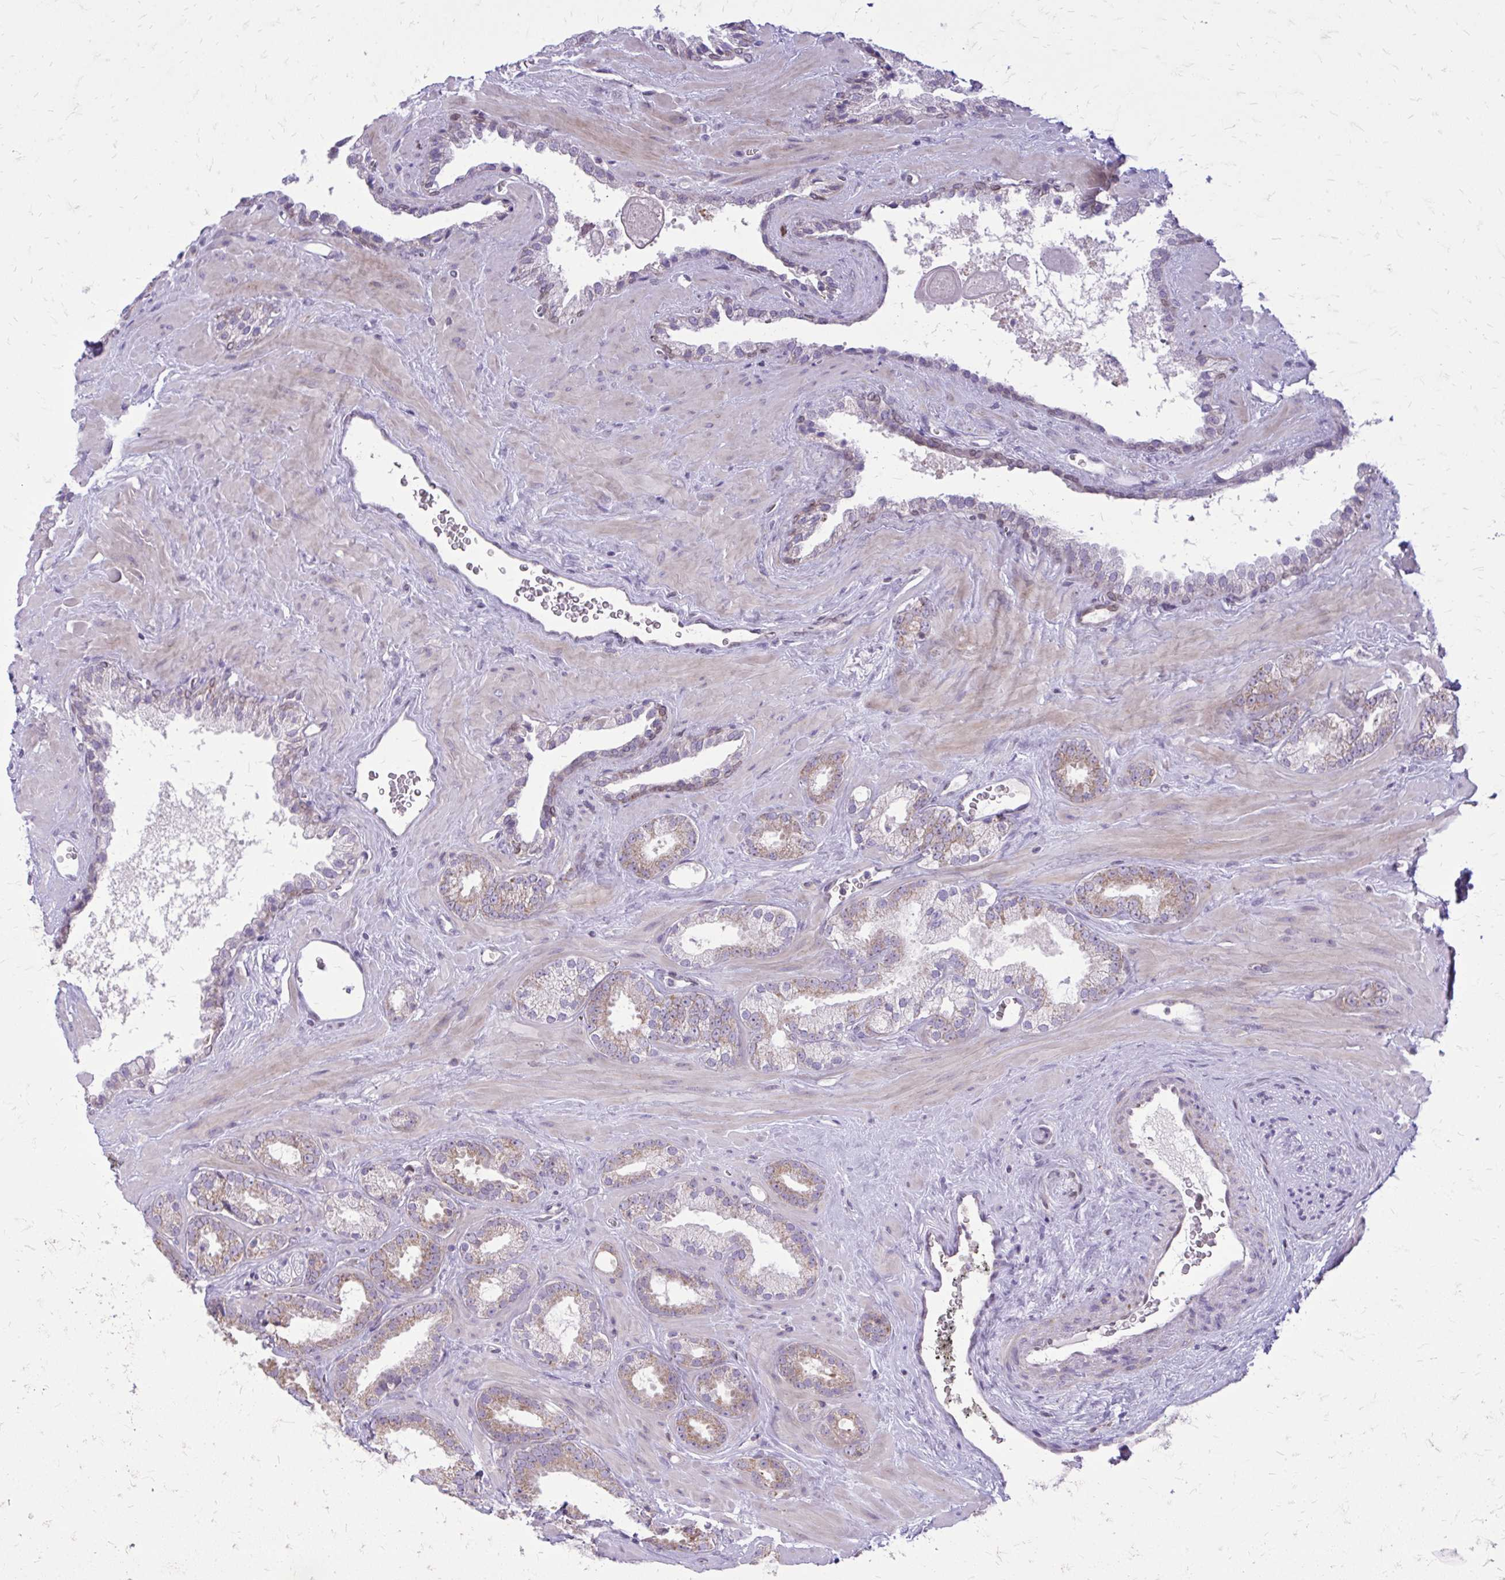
{"staining": {"intensity": "weak", "quantity": ">75%", "location": "cytoplasmic/membranous"}, "tissue": "prostate cancer", "cell_type": "Tumor cells", "image_type": "cancer", "snomed": [{"axis": "morphology", "description": "Adenocarcinoma, Low grade"}, {"axis": "topography", "description": "Prostate"}], "caption": "This is an image of immunohistochemistry staining of prostate adenocarcinoma (low-grade), which shows weak staining in the cytoplasmic/membranous of tumor cells.", "gene": "RPS6KA2", "patient": {"sex": "male", "age": 62}}